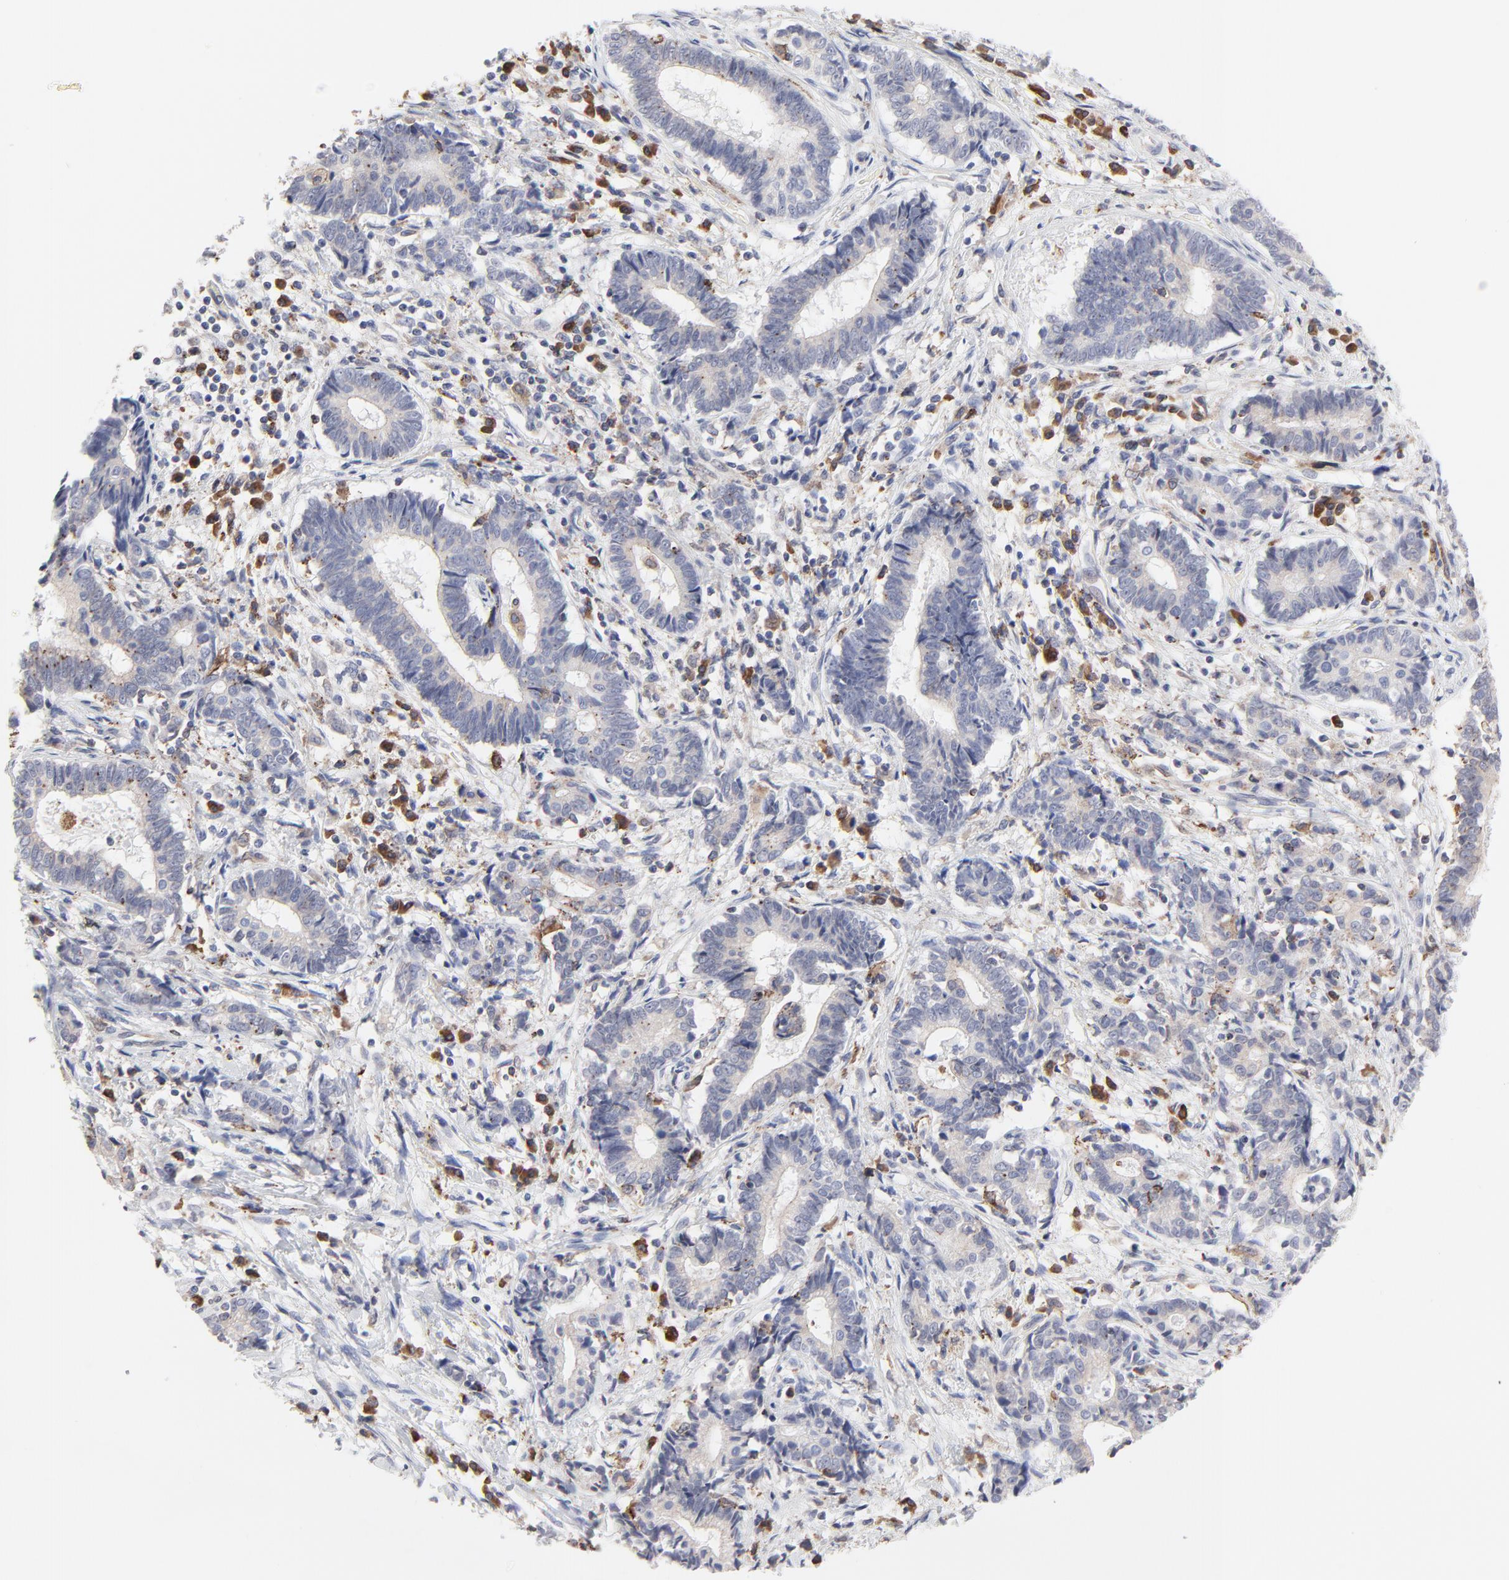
{"staining": {"intensity": "weak", "quantity": ">75%", "location": "cytoplasmic/membranous"}, "tissue": "liver cancer", "cell_type": "Tumor cells", "image_type": "cancer", "snomed": [{"axis": "morphology", "description": "Cholangiocarcinoma"}, {"axis": "topography", "description": "Liver"}], "caption": "This image exhibits liver cholangiocarcinoma stained with immunohistochemistry (IHC) to label a protein in brown. The cytoplasmic/membranous of tumor cells show weak positivity for the protein. Nuclei are counter-stained blue.", "gene": "TRIM22", "patient": {"sex": "male", "age": 57}}